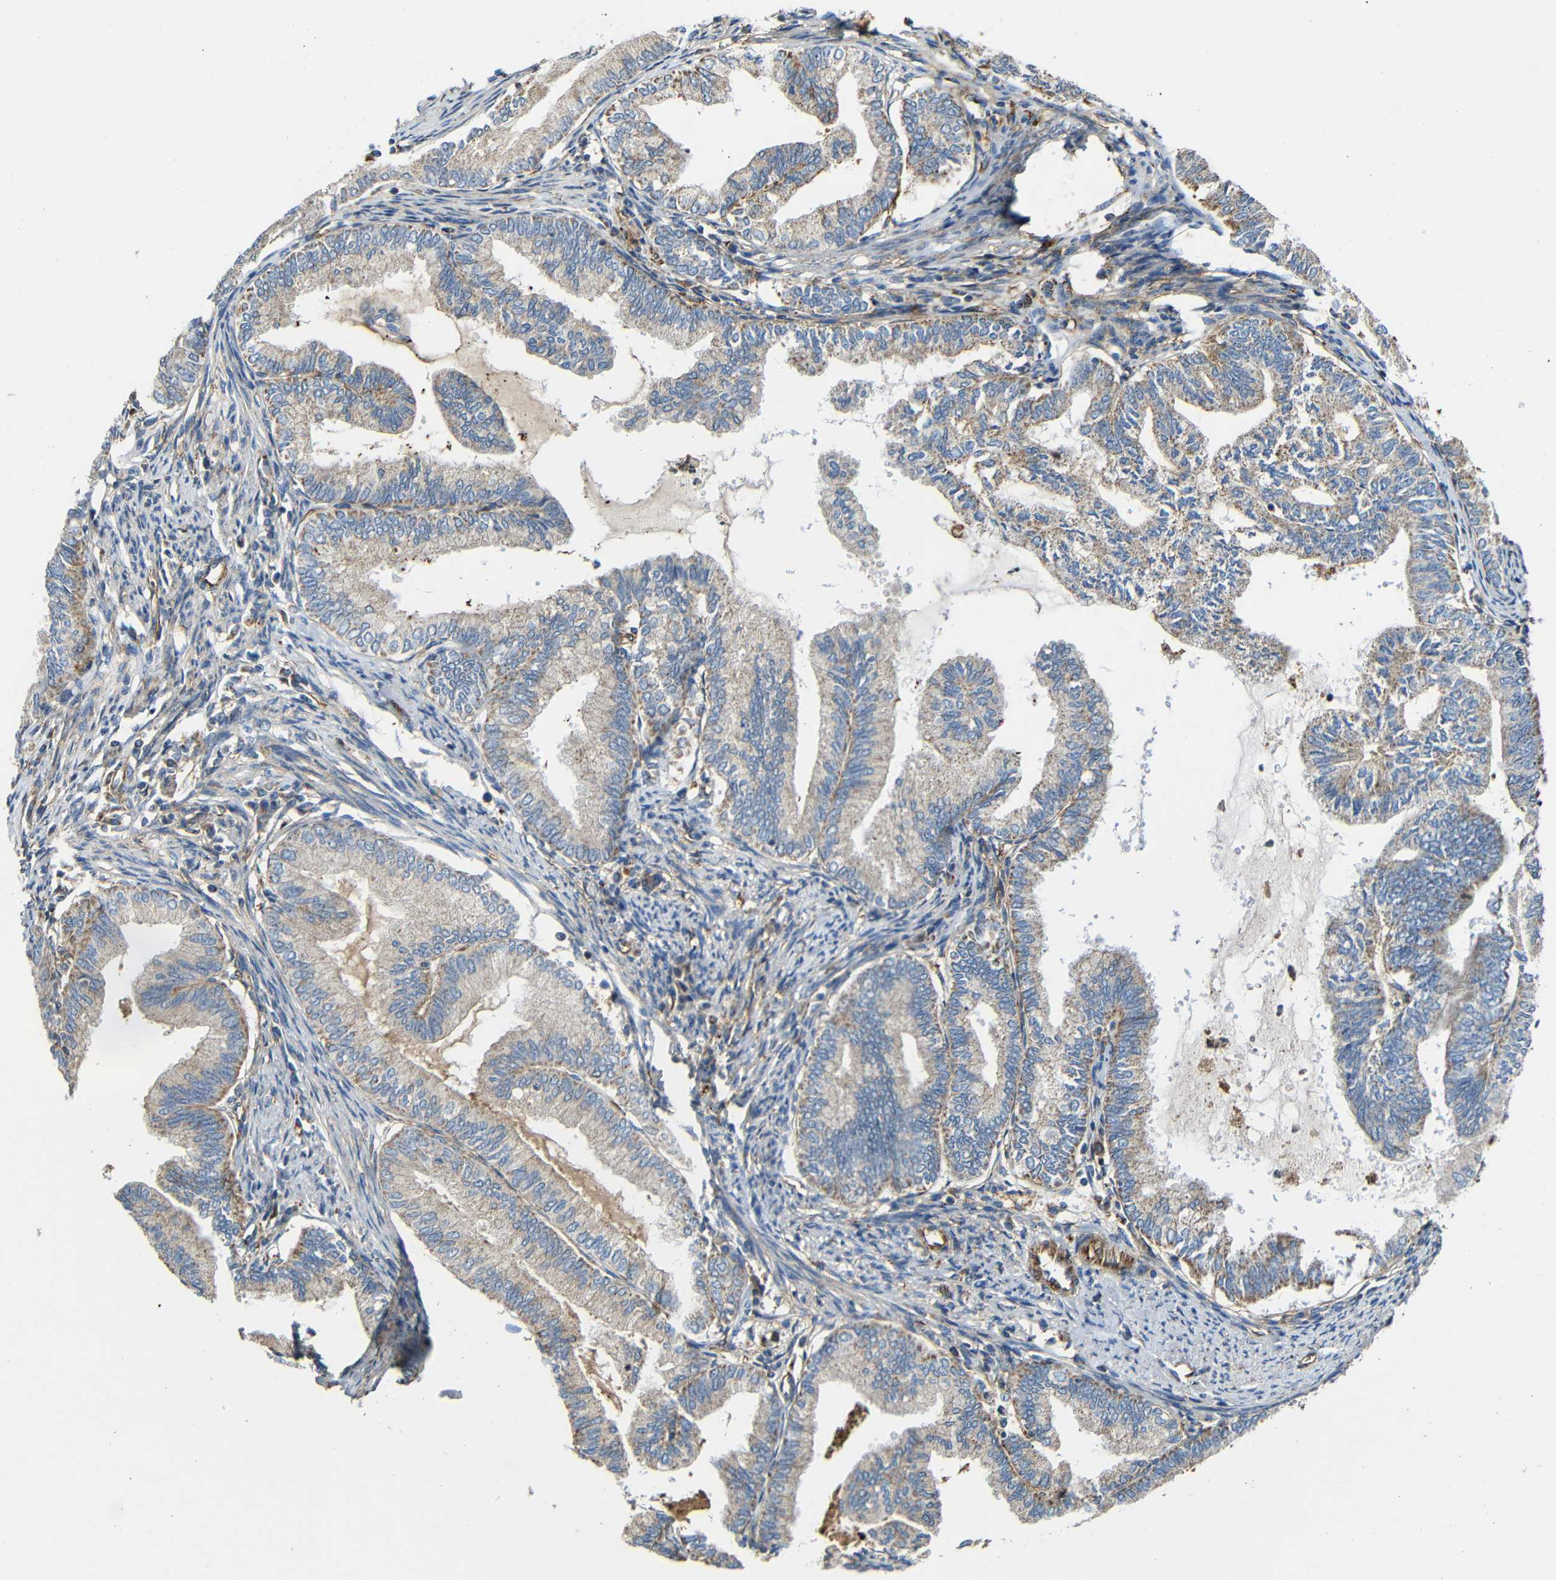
{"staining": {"intensity": "moderate", "quantity": ">75%", "location": "cytoplasmic/membranous"}, "tissue": "endometrial cancer", "cell_type": "Tumor cells", "image_type": "cancer", "snomed": [{"axis": "morphology", "description": "Adenocarcinoma, NOS"}, {"axis": "topography", "description": "Endometrium"}], "caption": "The photomicrograph shows staining of adenocarcinoma (endometrial), revealing moderate cytoplasmic/membranous protein expression (brown color) within tumor cells.", "gene": "IGSF10", "patient": {"sex": "female", "age": 86}}